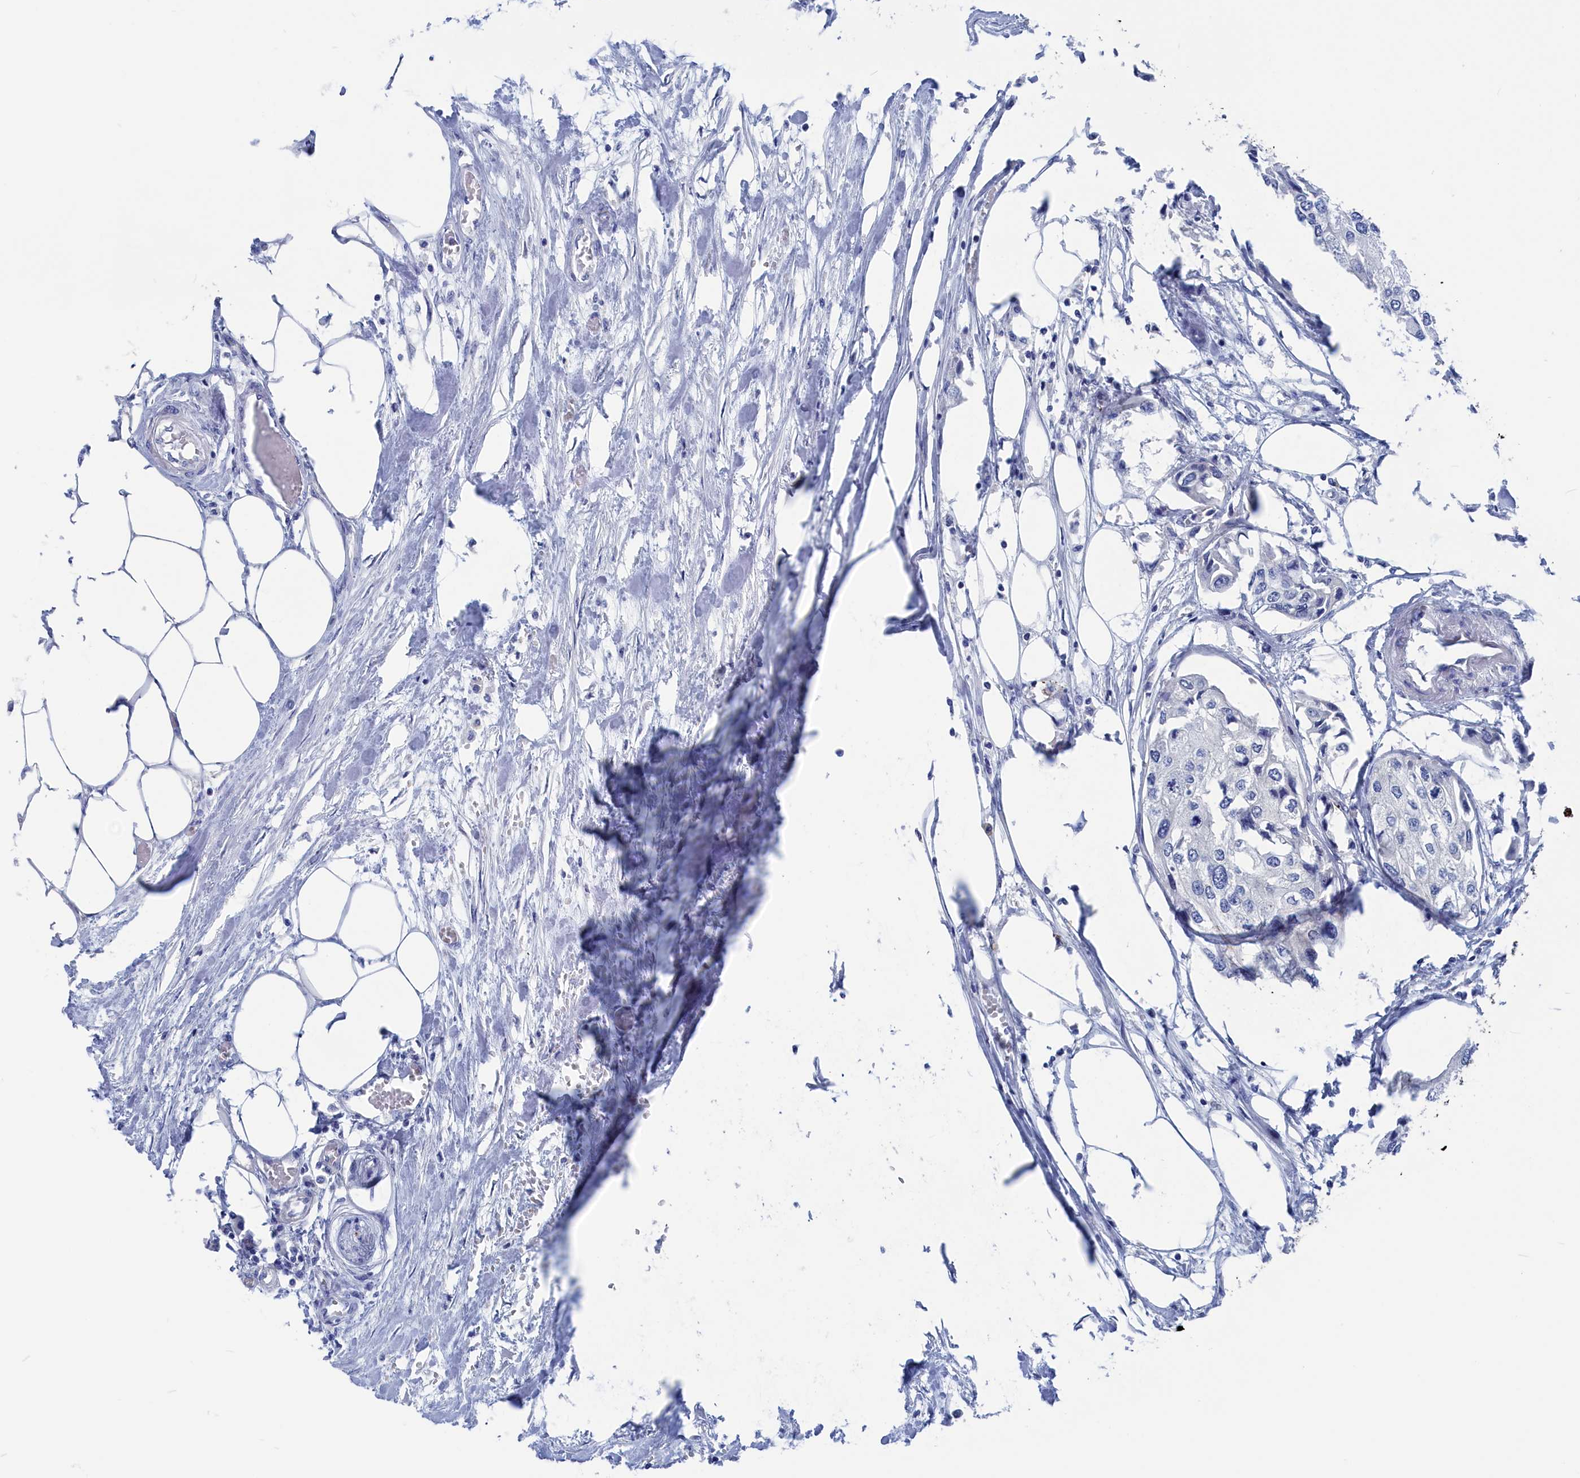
{"staining": {"intensity": "negative", "quantity": "none", "location": "none"}, "tissue": "urothelial cancer", "cell_type": "Tumor cells", "image_type": "cancer", "snomed": [{"axis": "morphology", "description": "Urothelial carcinoma, High grade"}, {"axis": "topography", "description": "Urinary bladder"}], "caption": "An IHC histopathology image of urothelial cancer is shown. There is no staining in tumor cells of urothelial cancer.", "gene": "MARCHF3", "patient": {"sex": "male", "age": 64}}